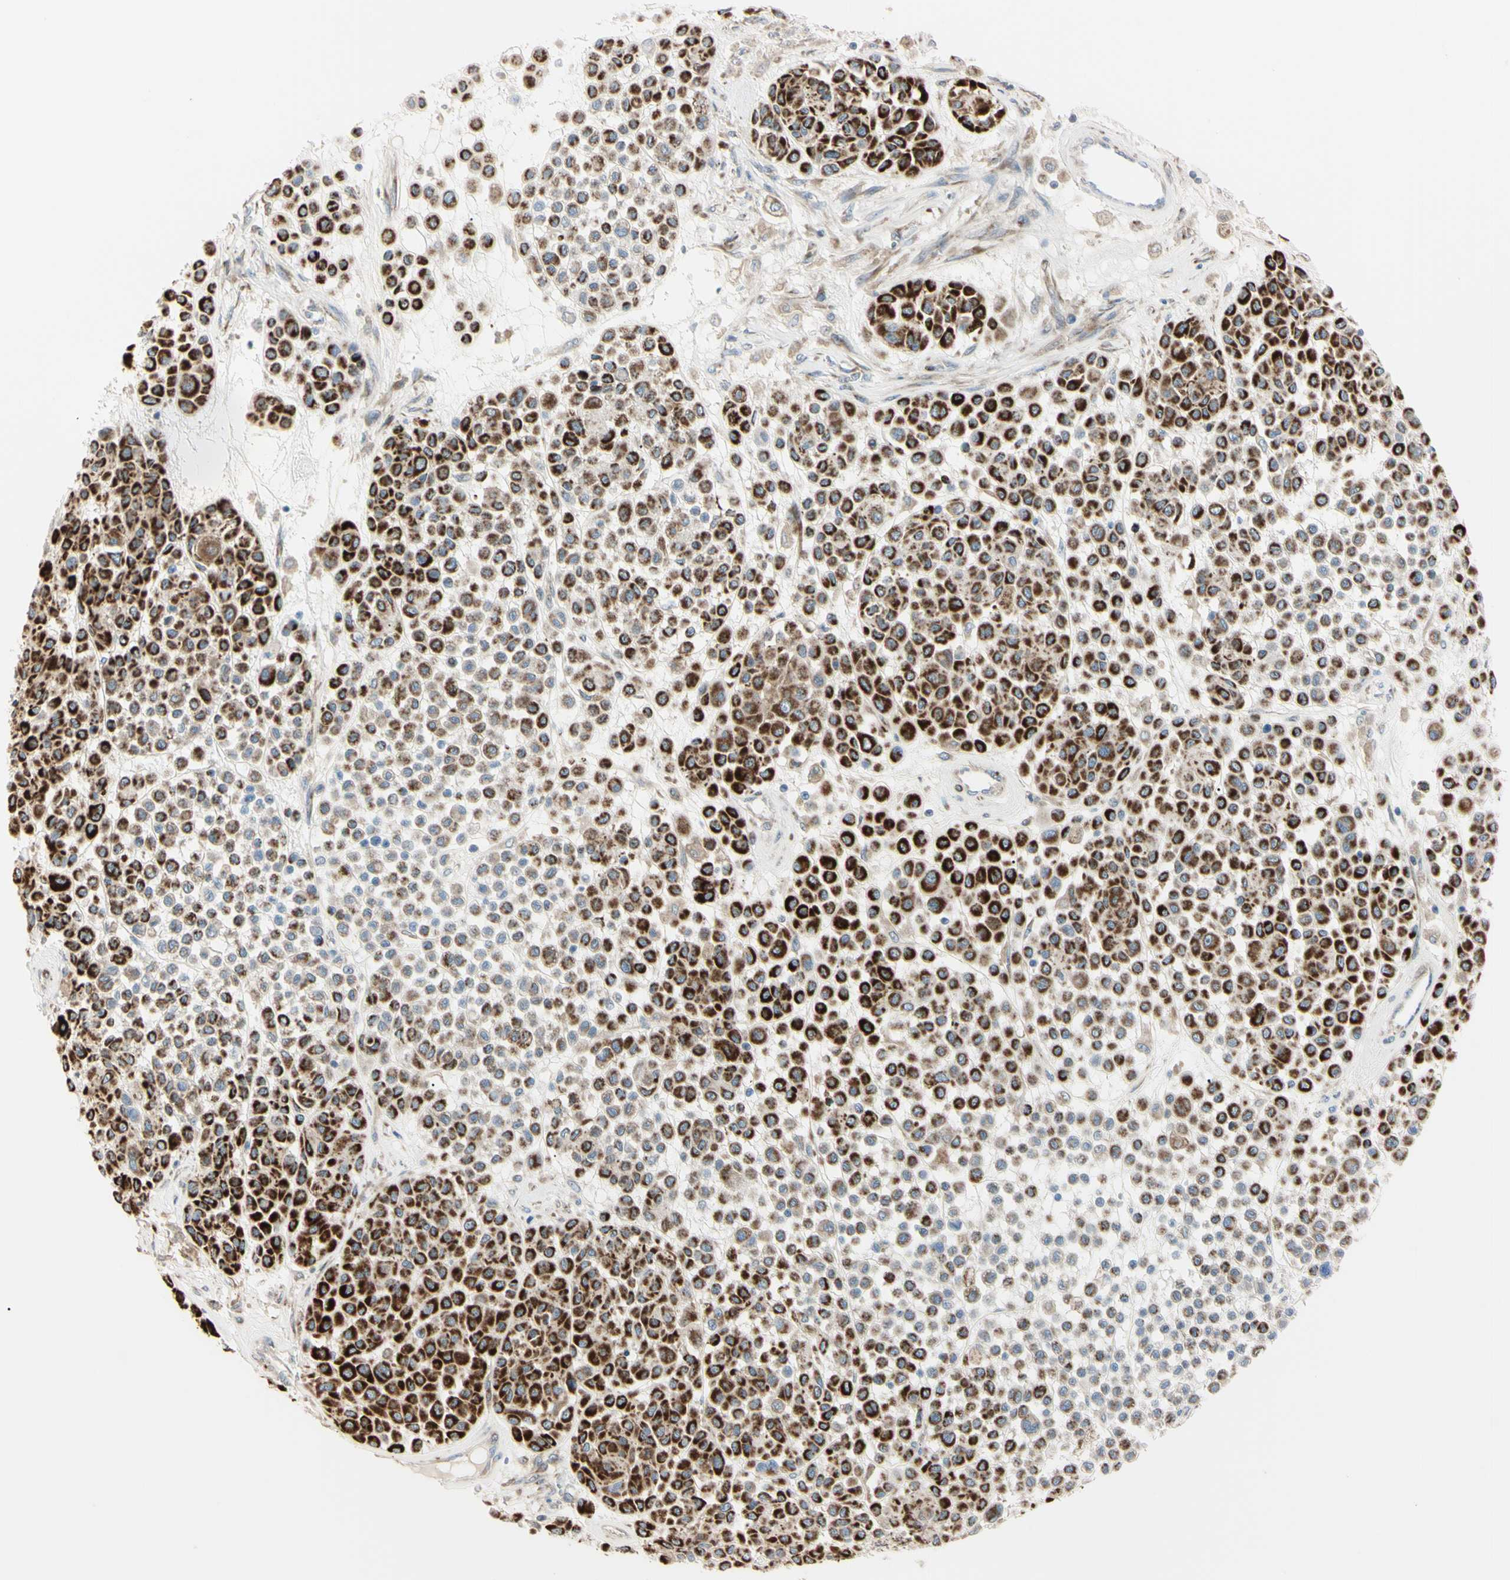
{"staining": {"intensity": "strong", "quantity": "25%-75%", "location": "cytoplasmic/membranous"}, "tissue": "melanoma", "cell_type": "Tumor cells", "image_type": "cancer", "snomed": [{"axis": "morphology", "description": "Malignant melanoma, Metastatic site"}, {"axis": "topography", "description": "Soft tissue"}], "caption": "This is an image of immunohistochemistry staining of malignant melanoma (metastatic site), which shows strong expression in the cytoplasmic/membranous of tumor cells.", "gene": "EIF5A", "patient": {"sex": "male", "age": 41}}